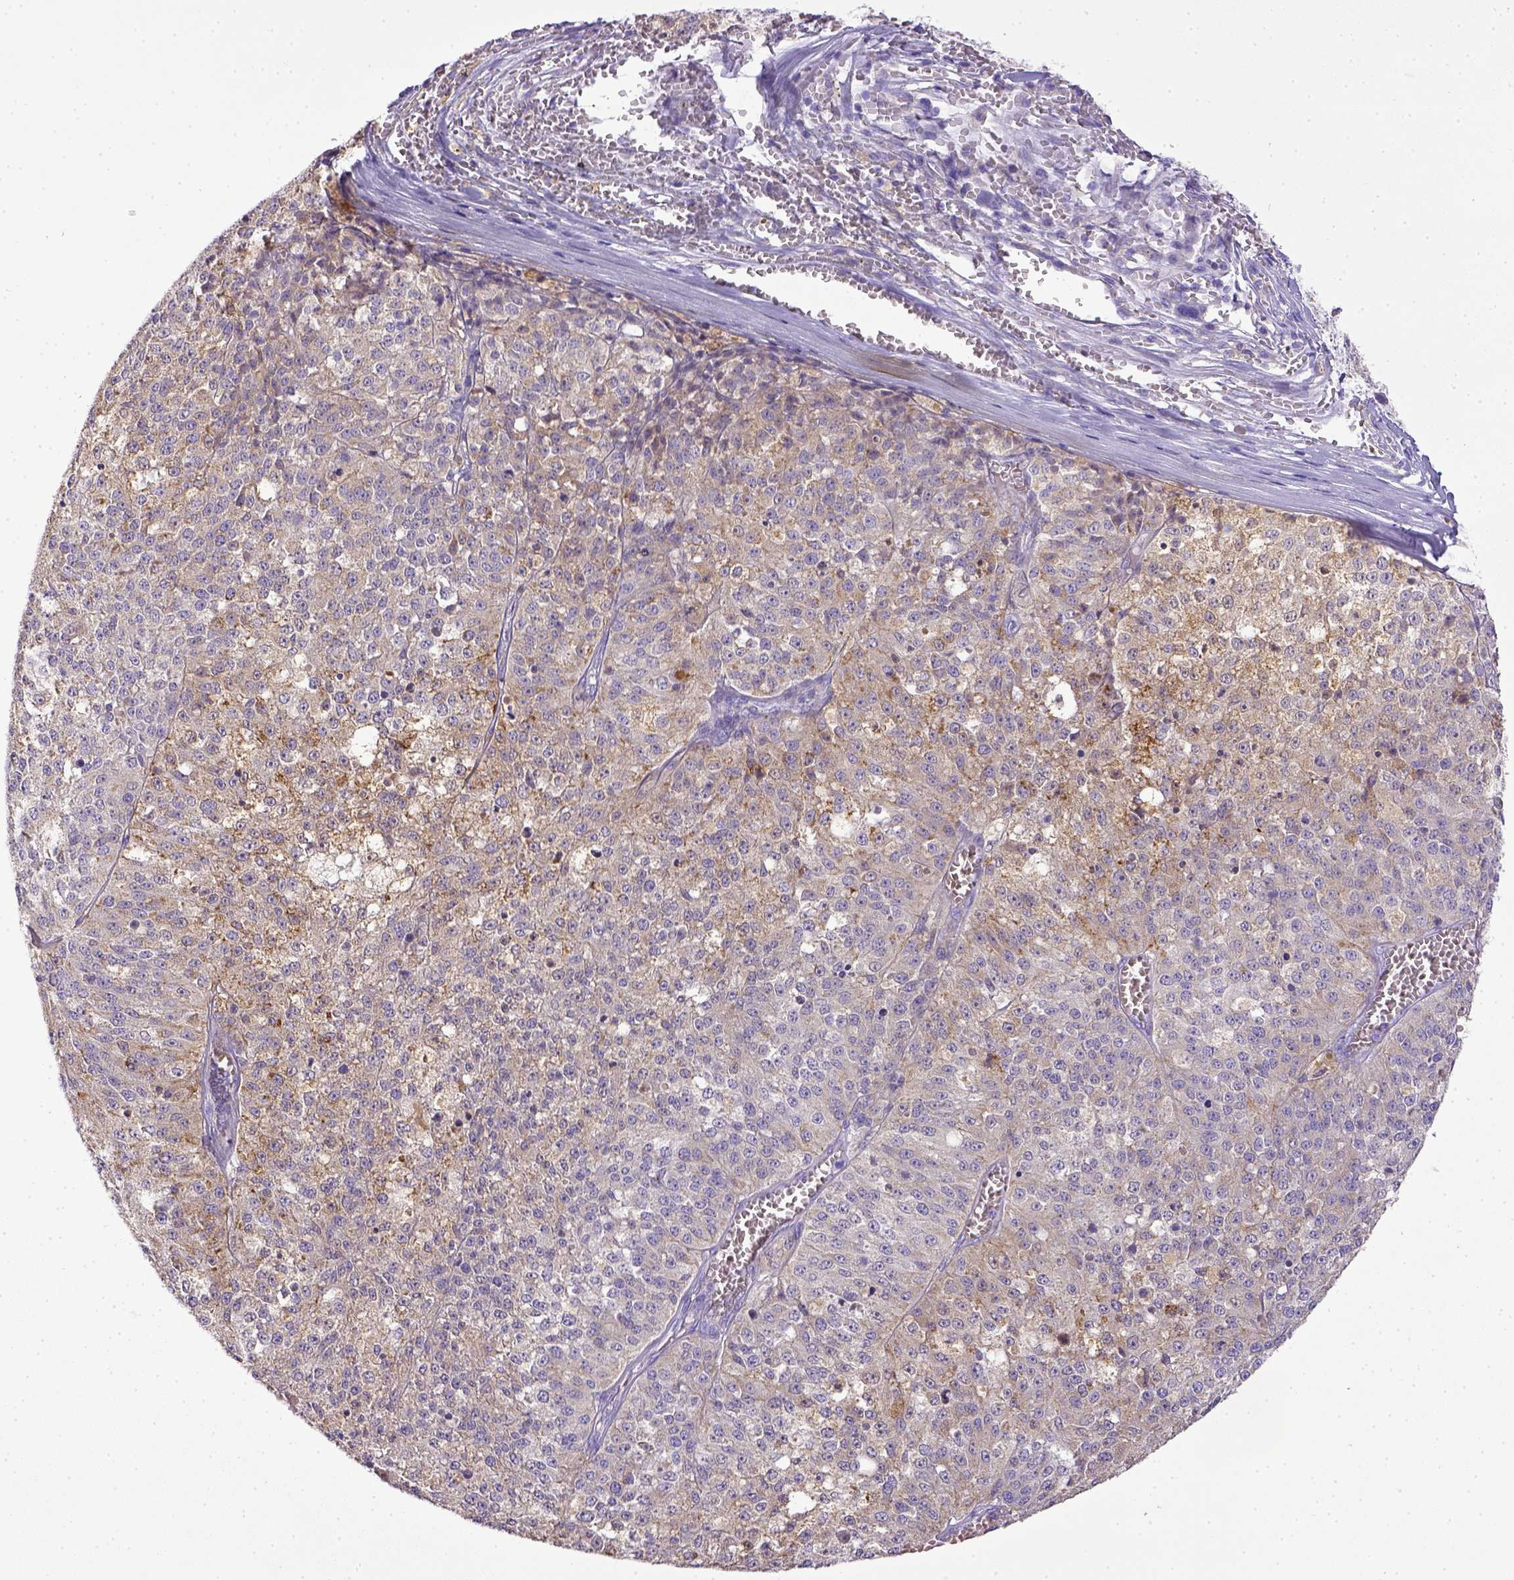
{"staining": {"intensity": "negative", "quantity": "none", "location": "none"}, "tissue": "melanoma", "cell_type": "Tumor cells", "image_type": "cancer", "snomed": [{"axis": "morphology", "description": "Malignant melanoma, Metastatic site"}, {"axis": "topography", "description": "Lymph node"}], "caption": "DAB (3,3'-diaminobenzidine) immunohistochemical staining of human malignant melanoma (metastatic site) shows no significant positivity in tumor cells. The staining is performed using DAB (3,3'-diaminobenzidine) brown chromogen with nuclei counter-stained in using hematoxylin.", "gene": "CD40", "patient": {"sex": "female", "age": 64}}